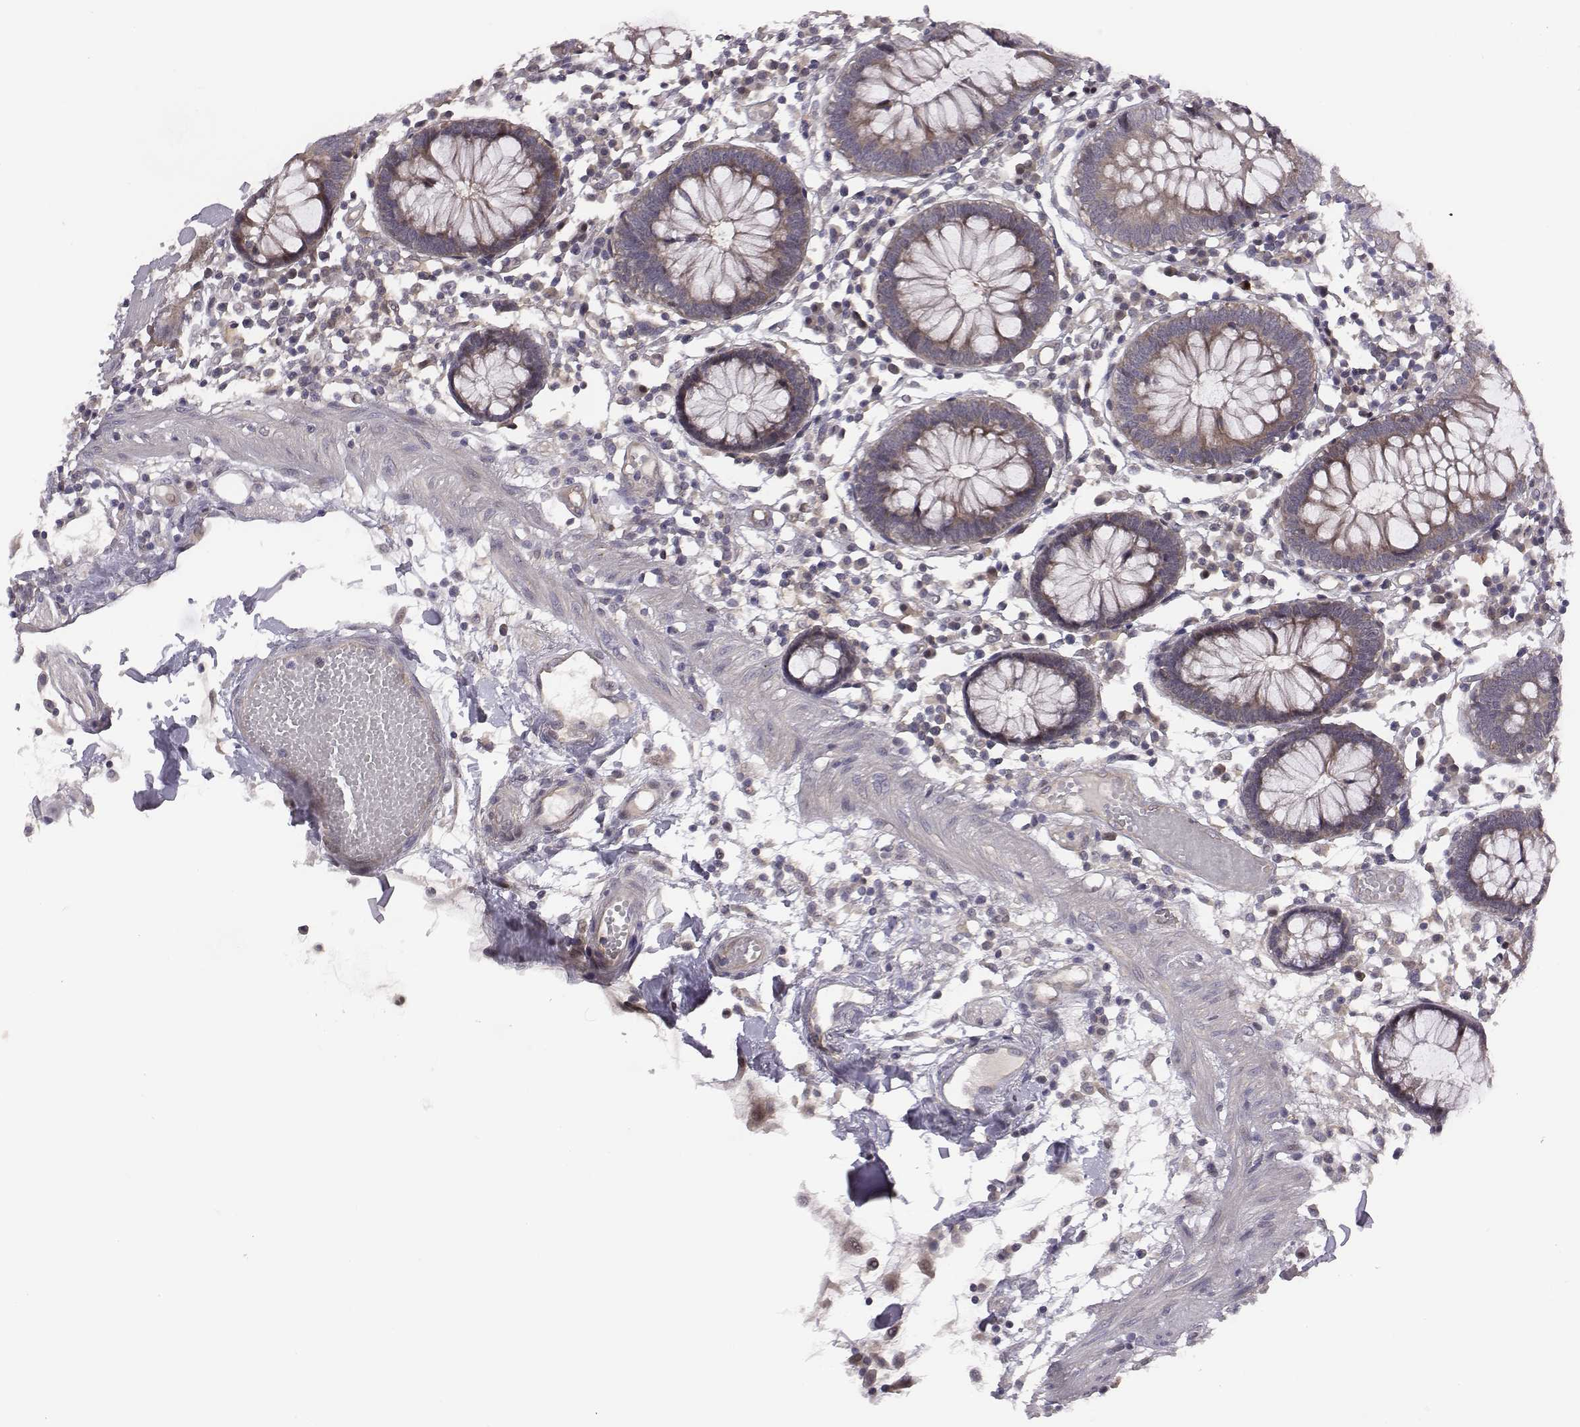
{"staining": {"intensity": "weak", "quantity": ">75%", "location": "cytoplasmic/membranous"}, "tissue": "colon", "cell_type": "Endothelial cells", "image_type": "normal", "snomed": [{"axis": "morphology", "description": "Normal tissue, NOS"}, {"axis": "morphology", "description": "Adenocarcinoma, NOS"}, {"axis": "topography", "description": "Colon"}], "caption": "This photomicrograph exhibits normal colon stained with immunohistochemistry (IHC) to label a protein in brown. The cytoplasmic/membranous of endothelial cells show weak positivity for the protein. Nuclei are counter-stained blue.", "gene": "SMURF2", "patient": {"sex": "male", "age": 83}}